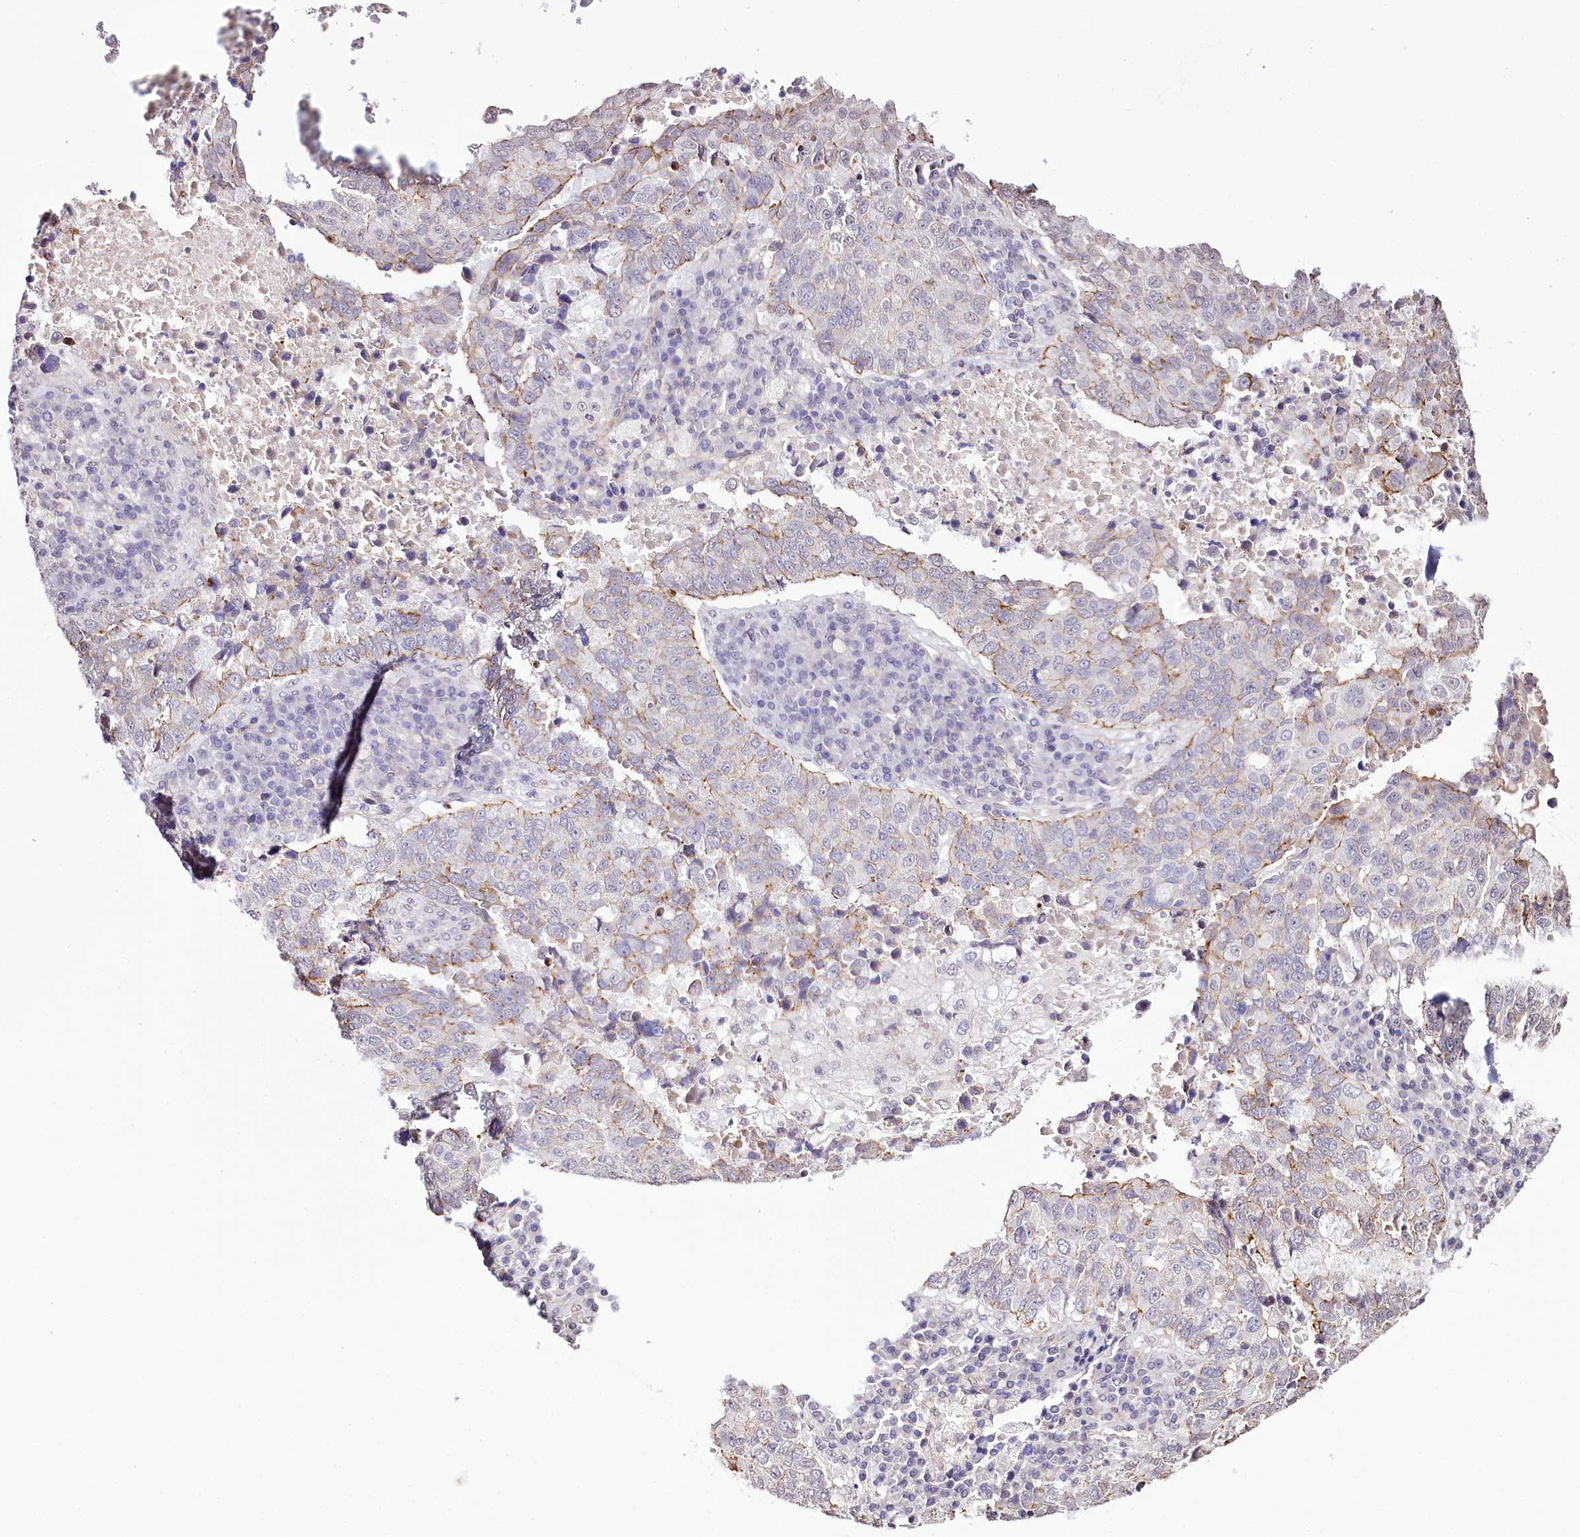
{"staining": {"intensity": "moderate", "quantity": "<25%", "location": "cytoplasmic/membranous"}, "tissue": "lung cancer", "cell_type": "Tumor cells", "image_type": "cancer", "snomed": [{"axis": "morphology", "description": "Squamous cell carcinoma, NOS"}, {"axis": "topography", "description": "Lung"}], "caption": "Immunohistochemistry (IHC) (DAB) staining of lung squamous cell carcinoma reveals moderate cytoplasmic/membranous protein expression in approximately <25% of tumor cells. (Brightfield microscopy of DAB IHC at high magnification).", "gene": "ST7", "patient": {"sex": "male", "age": 73}}